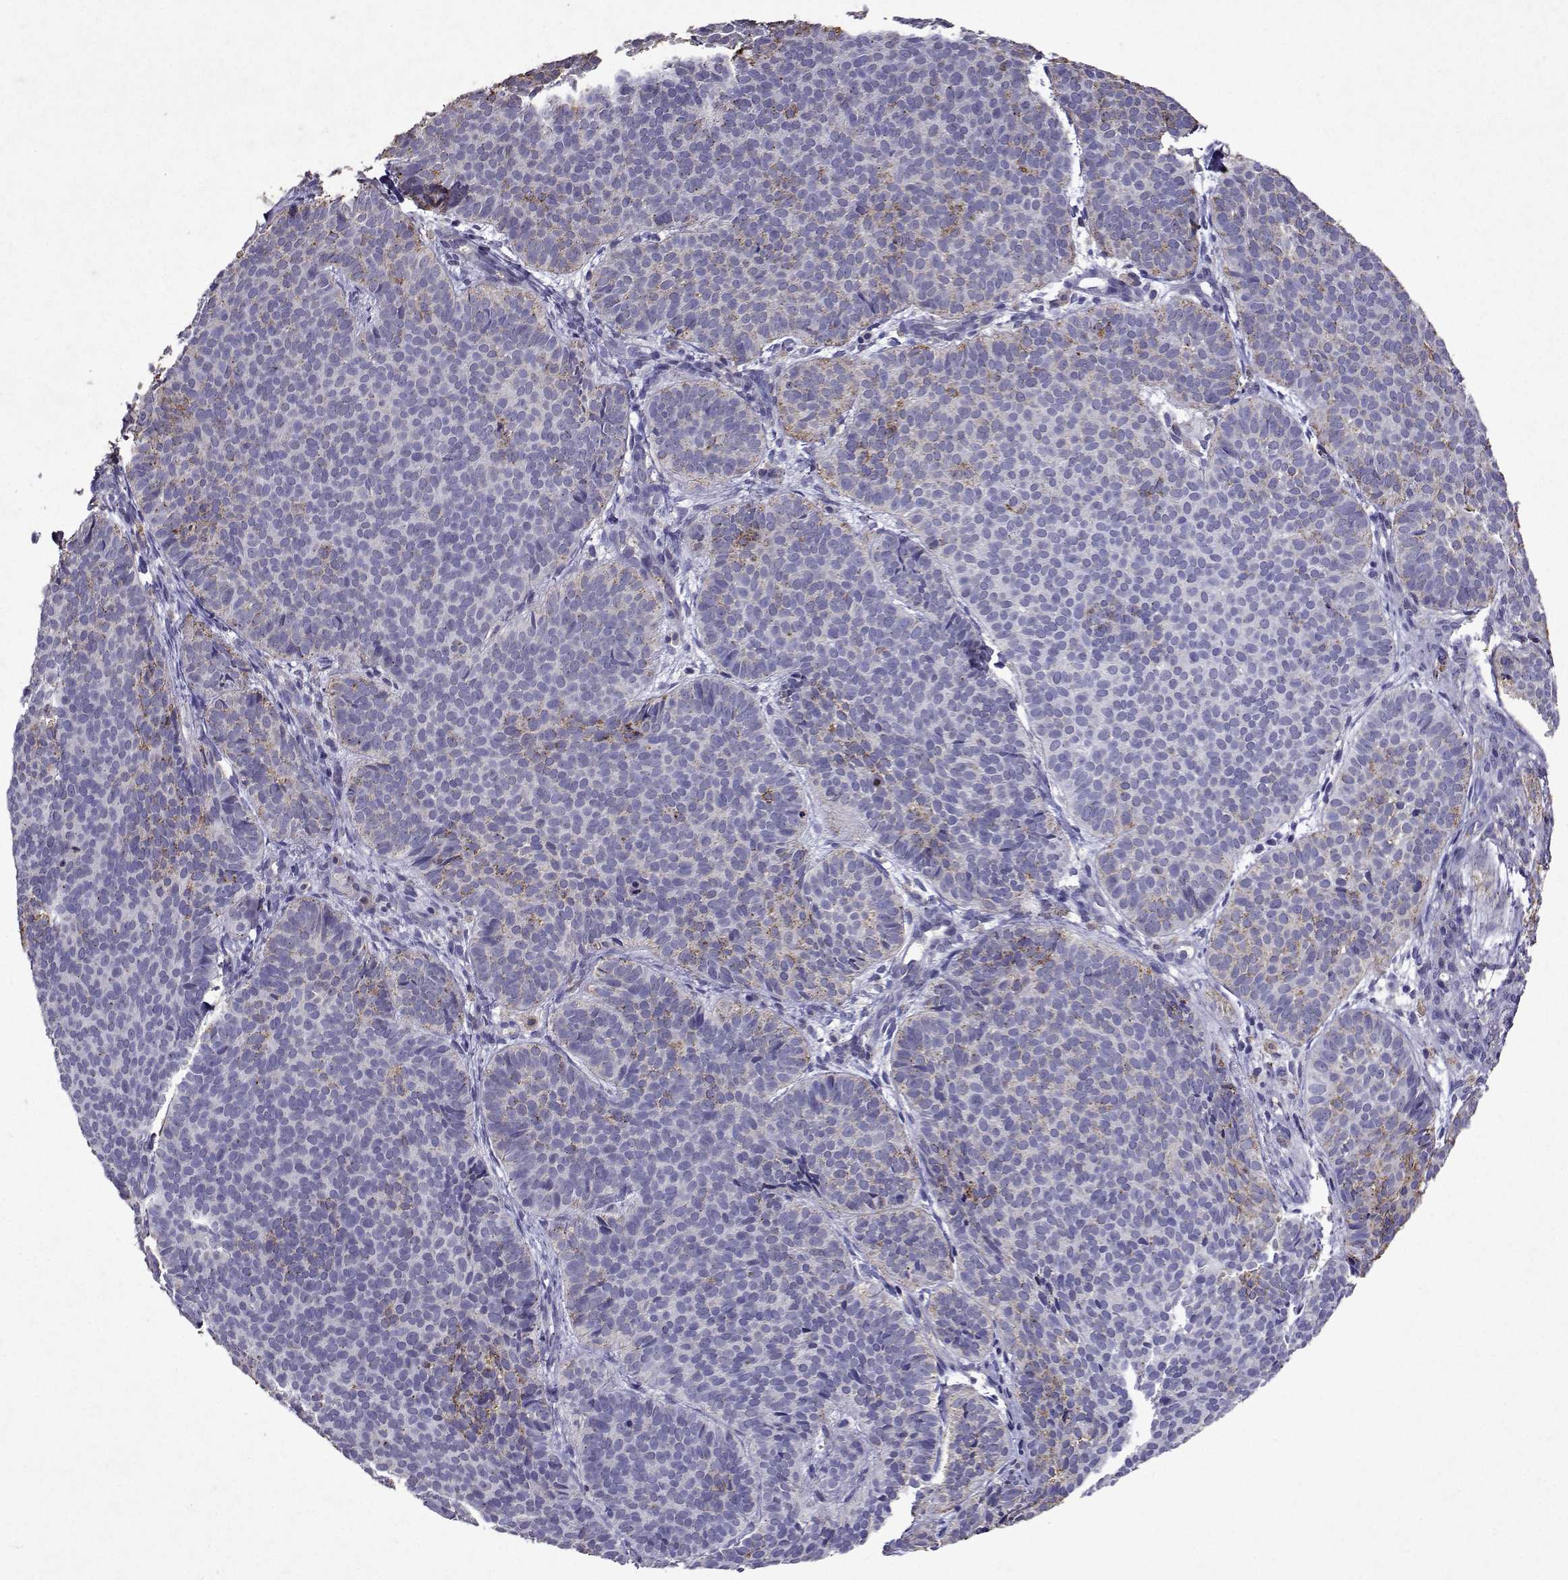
{"staining": {"intensity": "weak", "quantity": "<25%", "location": "cytoplasmic/membranous"}, "tissue": "skin cancer", "cell_type": "Tumor cells", "image_type": "cancer", "snomed": [{"axis": "morphology", "description": "Basal cell carcinoma"}, {"axis": "topography", "description": "Skin"}], "caption": "Immunohistochemical staining of human skin cancer displays no significant expression in tumor cells.", "gene": "DUSP28", "patient": {"sex": "male", "age": 57}}